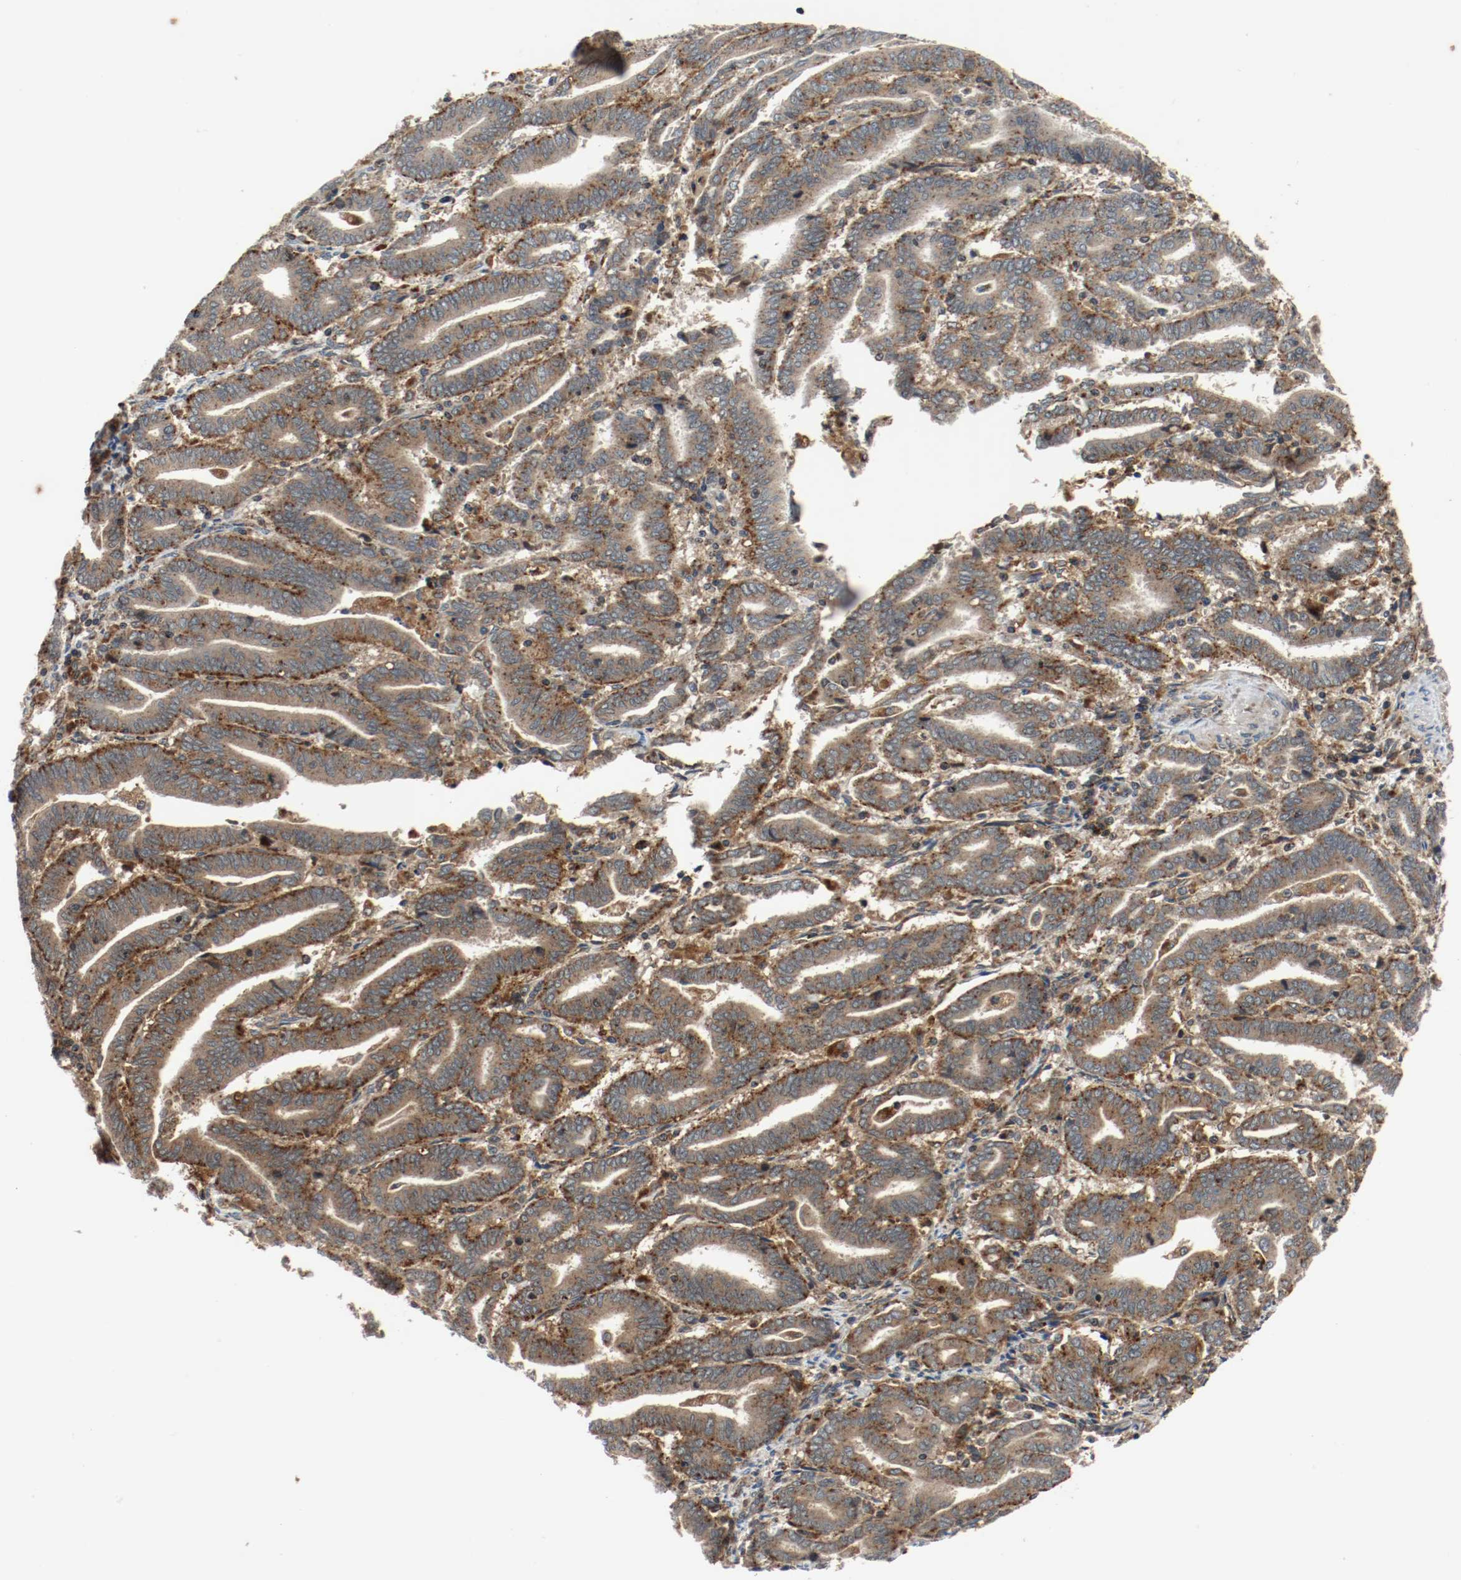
{"staining": {"intensity": "strong", "quantity": ">75%", "location": "cytoplasmic/membranous"}, "tissue": "endometrial cancer", "cell_type": "Tumor cells", "image_type": "cancer", "snomed": [{"axis": "morphology", "description": "Adenocarcinoma, NOS"}, {"axis": "topography", "description": "Uterus"}], "caption": "Immunohistochemical staining of endometrial adenocarcinoma demonstrates high levels of strong cytoplasmic/membranous positivity in approximately >75% of tumor cells.", "gene": "LAMP2", "patient": {"sex": "female", "age": 83}}